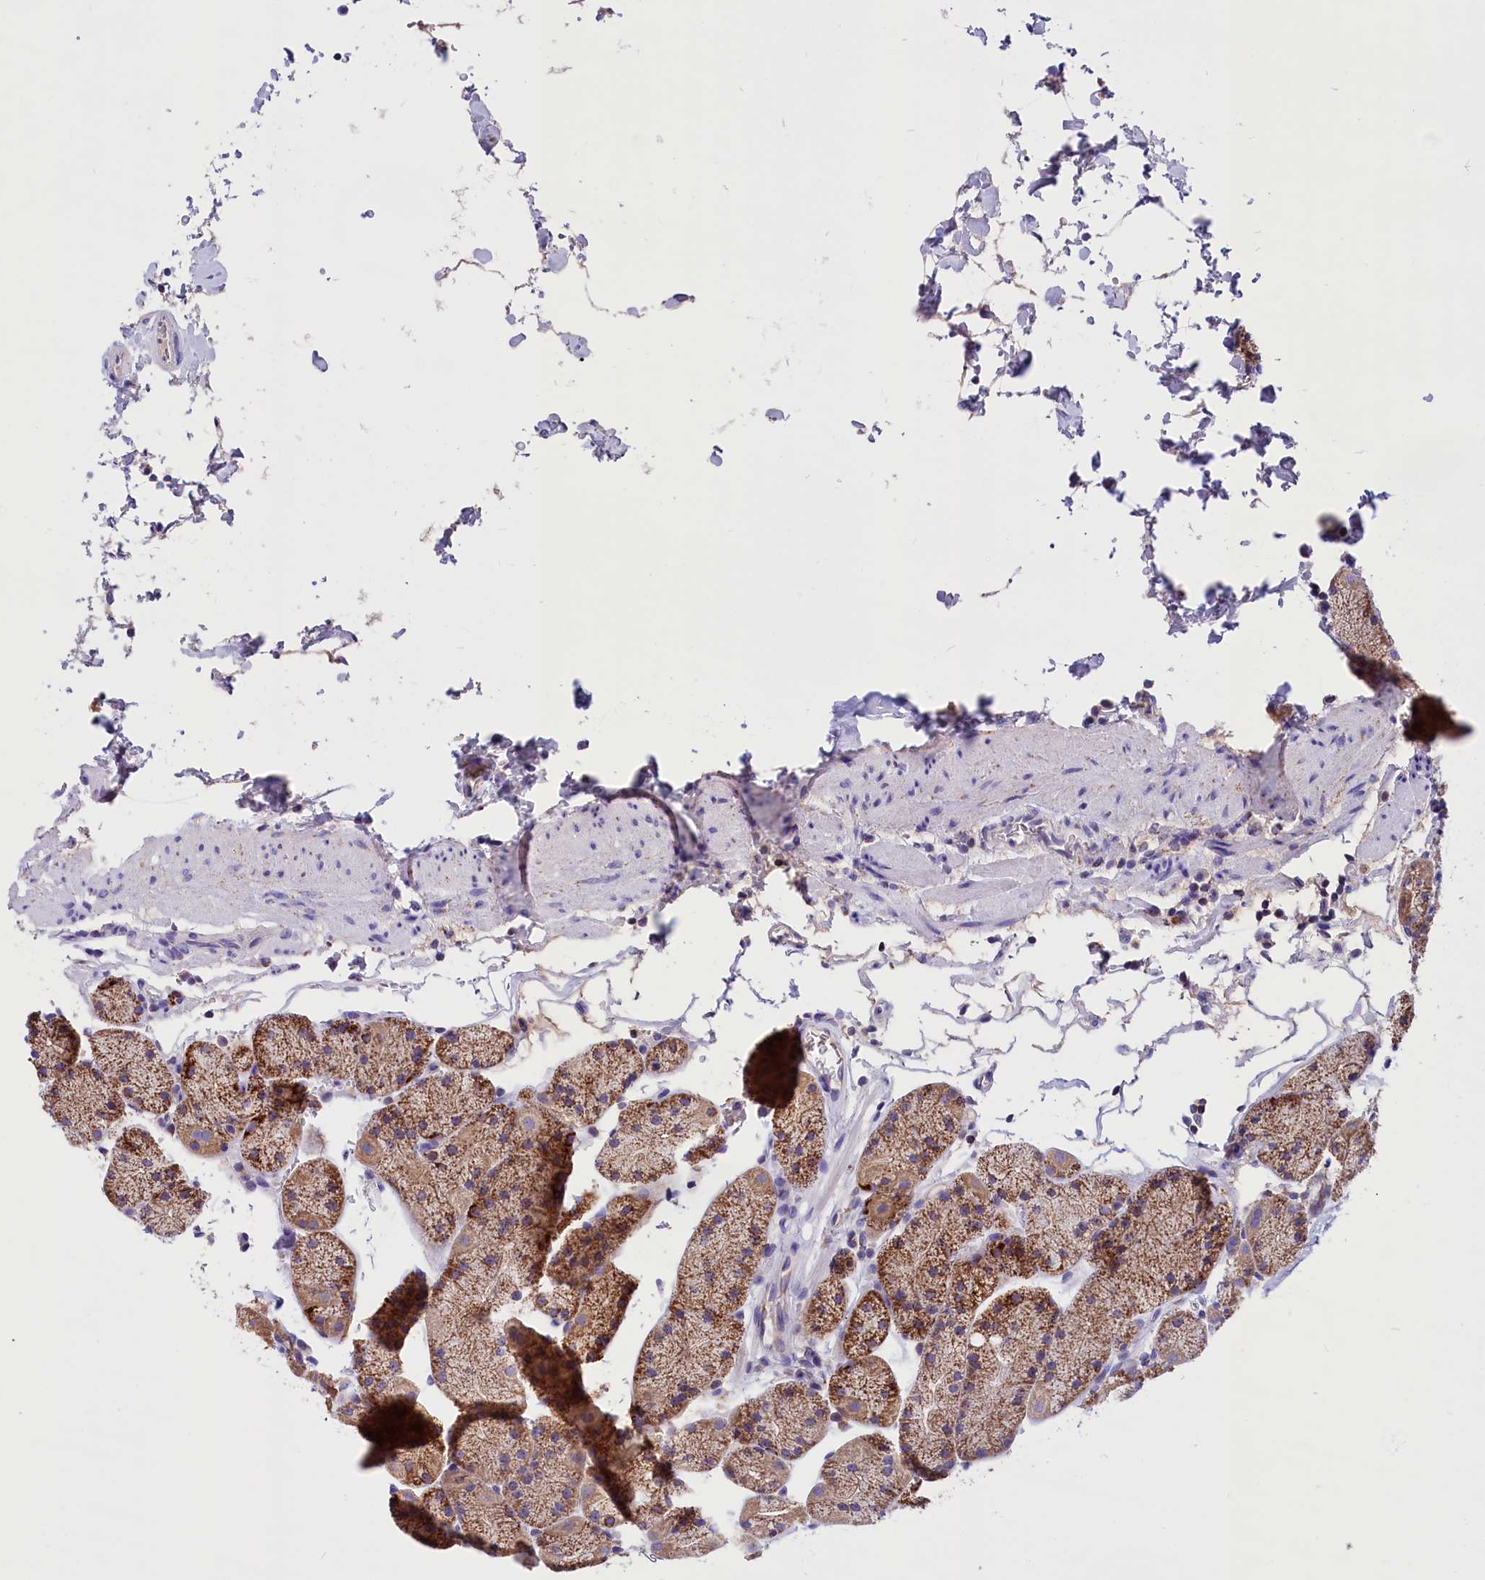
{"staining": {"intensity": "moderate", "quantity": "25%-75%", "location": "cytoplasmic/membranous"}, "tissue": "stomach", "cell_type": "Glandular cells", "image_type": "normal", "snomed": [{"axis": "morphology", "description": "Normal tissue, NOS"}, {"axis": "topography", "description": "Stomach, upper"}, {"axis": "topography", "description": "Stomach, lower"}], "caption": "A brown stain shows moderate cytoplasmic/membranous expression of a protein in glandular cells of normal stomach. The protein of interest is stained brown, and the nuclei are stained in blue (DAB IHC with brightfield microscopy, high magnification).", "gene": "ABAT", "patient": {"sex": "male", "age": 67}}